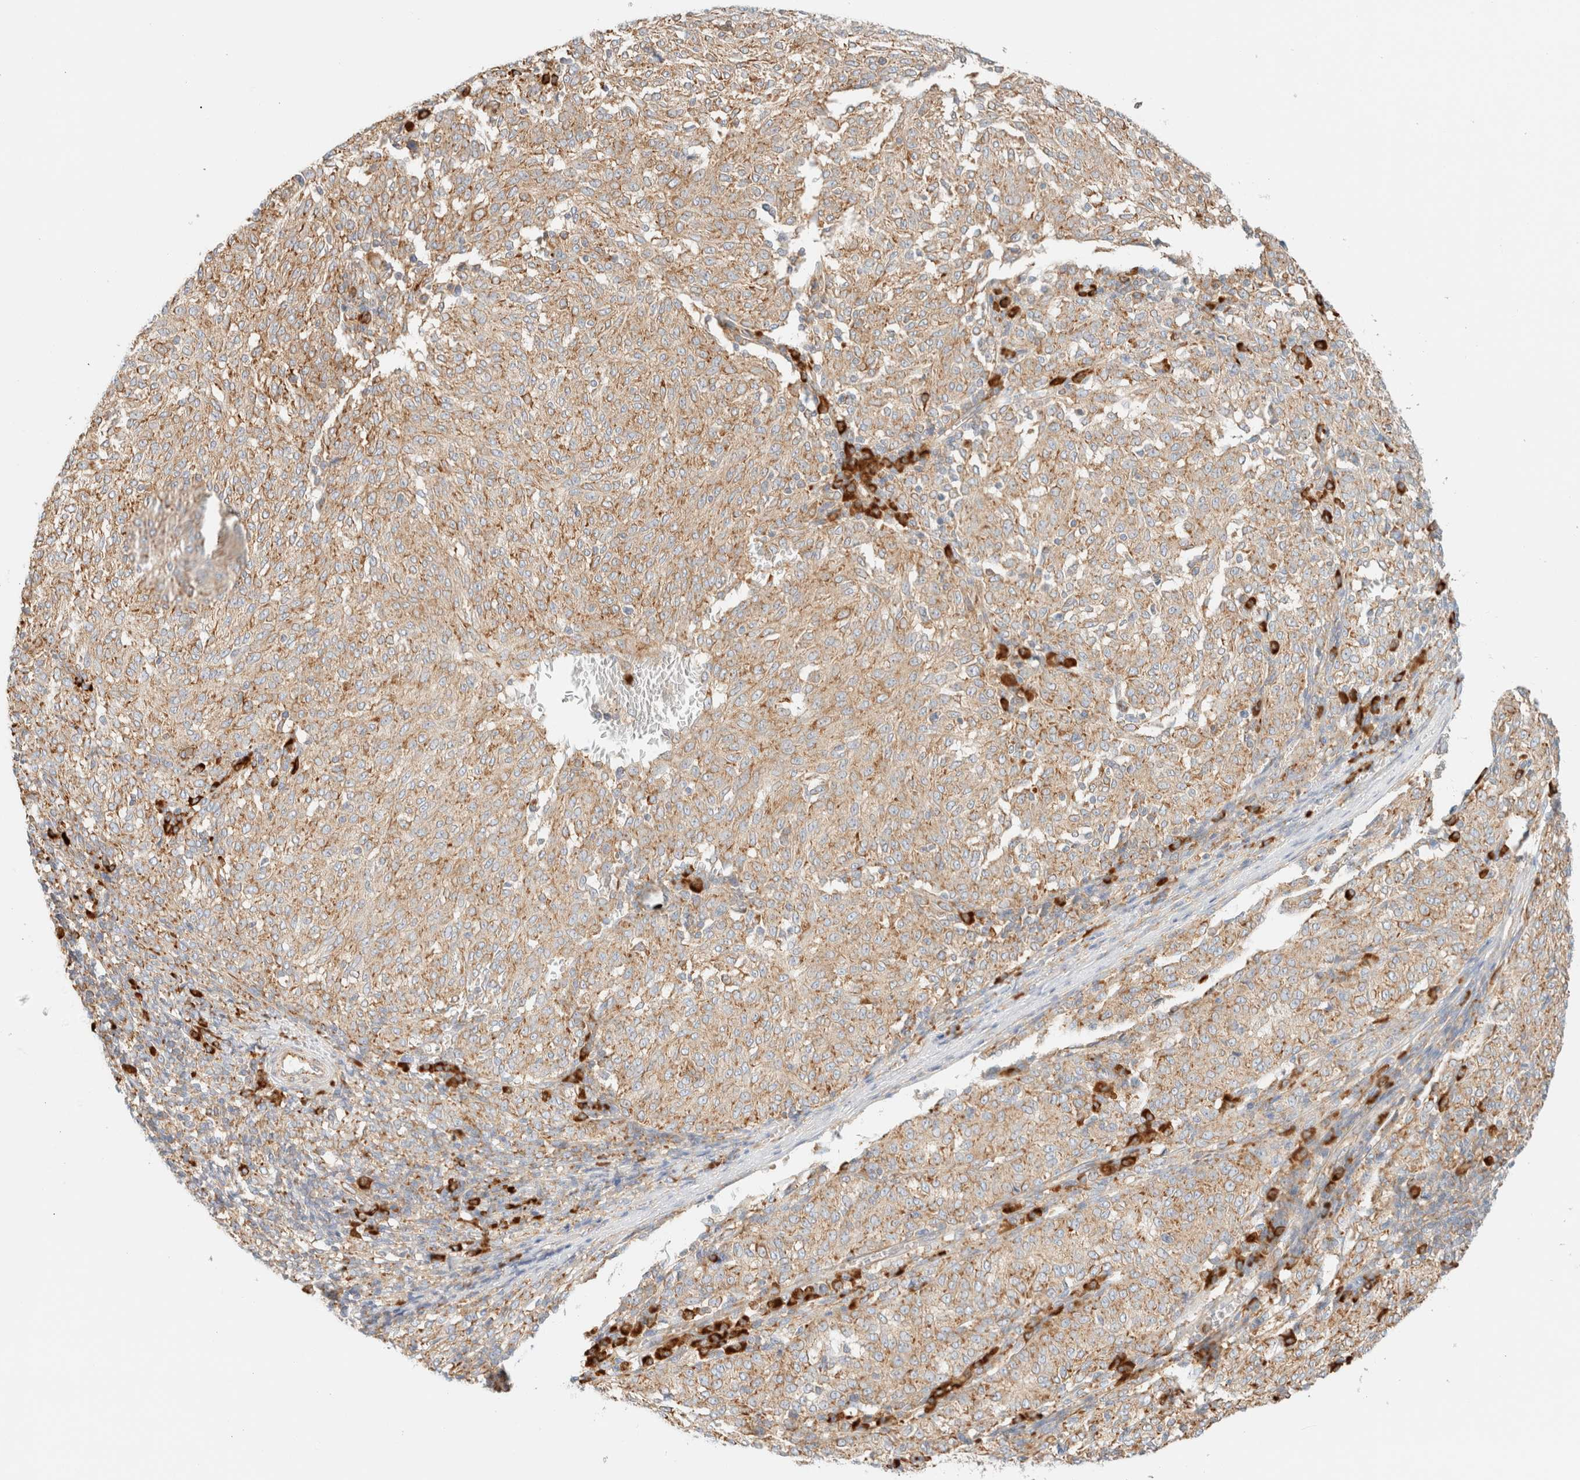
{"staining": {"intensity": "weak", "quantity": ">75%", "location": "cytoplasmic/membranous"}, "tissue": "melanoma", "cell_type": "Tumor cells", "image_type": "cancer", "snomed": [{"axis": "morphology", "description": "Malignant melanoma, NOS"}, {"axis": "topography", "description": "Skin"}], "caption": "High-magnification brightfield microscopy of malignant melanoma stained with DAB (3,3'-diaminobenzidine) (brown) and counterstained with hematoxylin (blue). tumor cells exhibit weak cytoplasmic/membranous staining is appreciated in approximately>75% of cells.", "gene": "ZC2HC1A", "patient": {"sex": "female", "age": 72}}